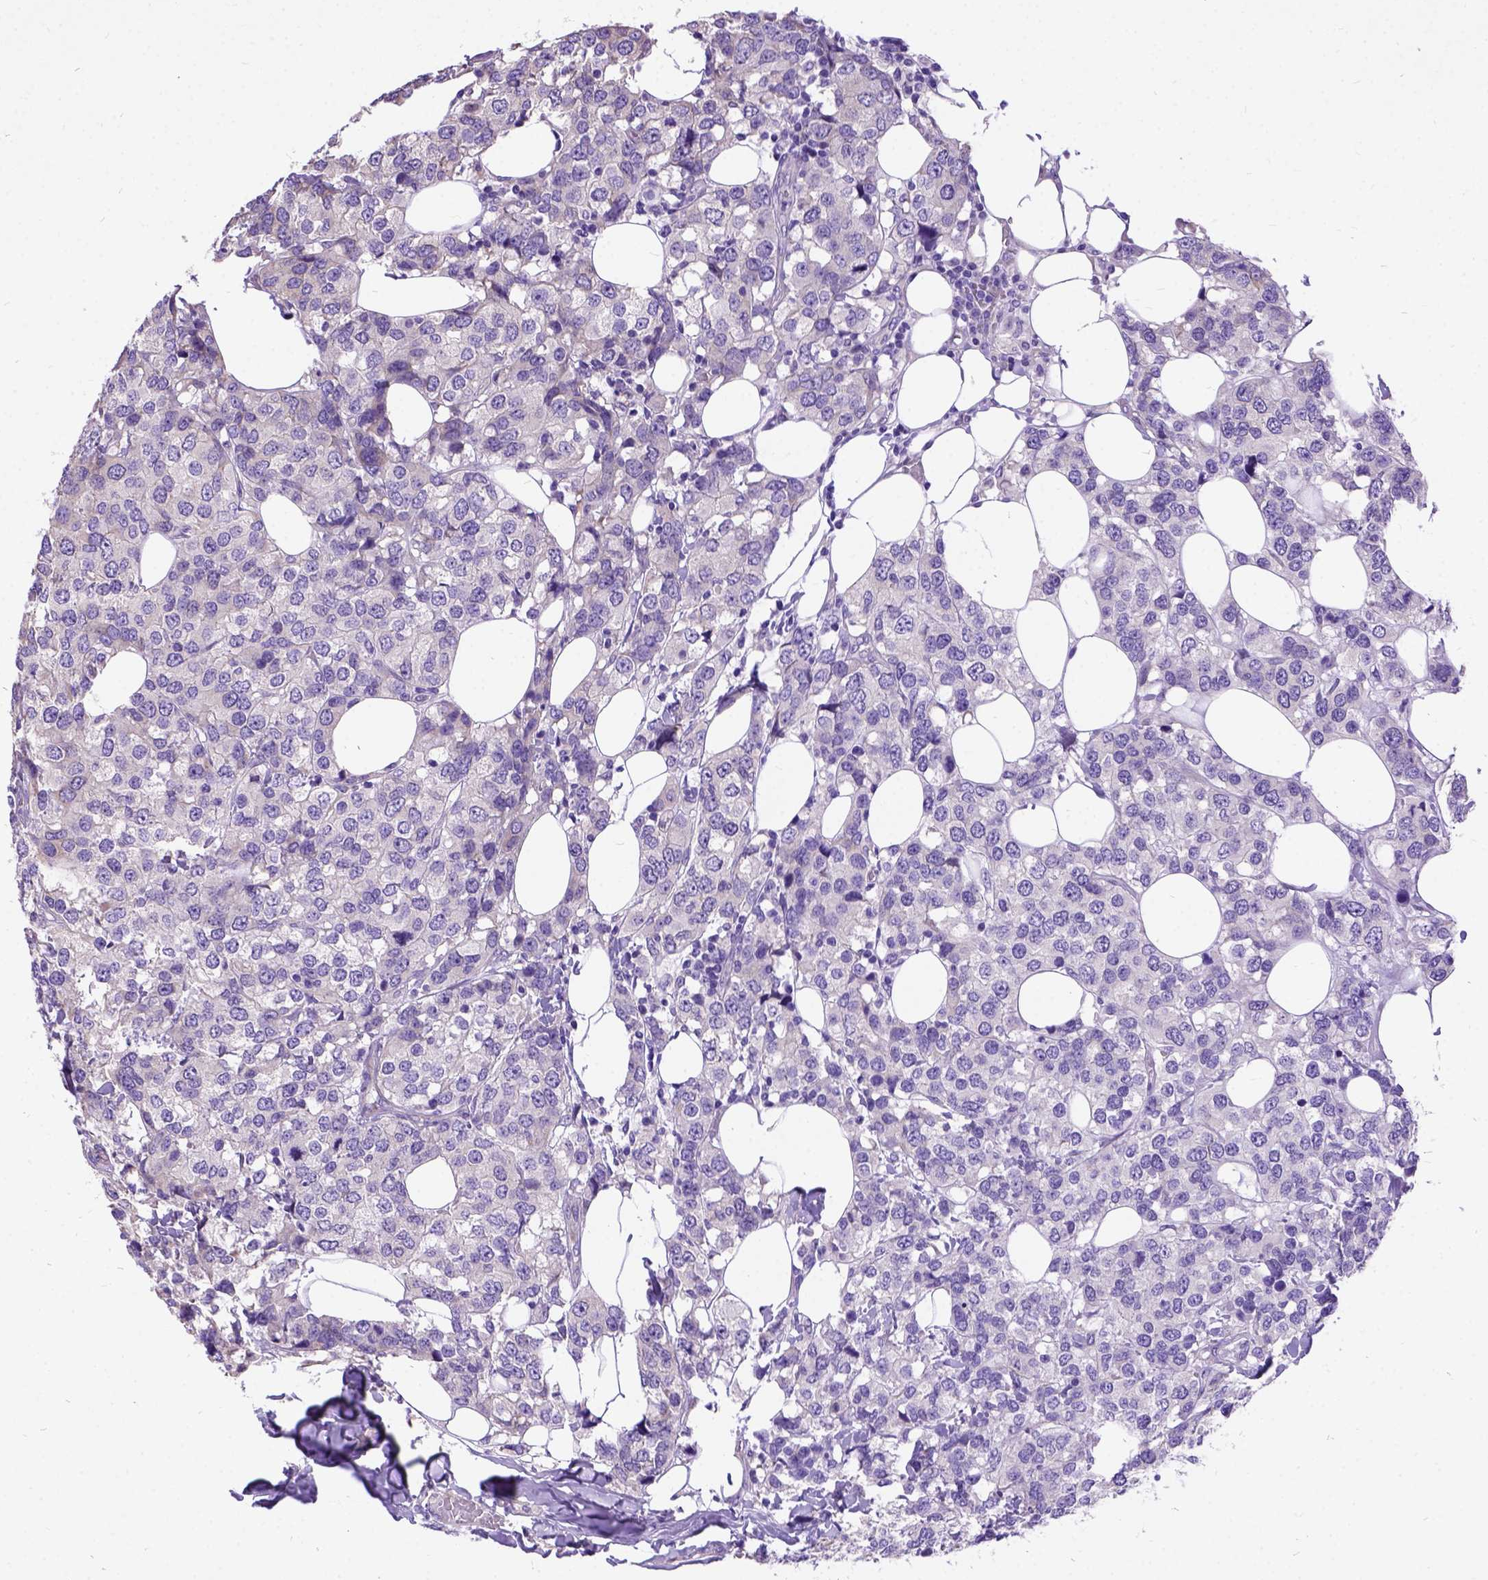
{"staining": {"intensity": "negative", "quantity": "none", "location": "none"}, "tissue": "breast cancer", "cell_type": "Tumor cells", "image_type": "cancer", "snomed": [{"axis": "morphology", "description": "Lobular carcinoma"}, {"axis": "topography", "description": "Breast"}], "caption": "High magnification brightfield microscopy of breast cancer stained with DAB (brown) and counterstained with hematoxylin (blue): tumor cells show no significant positivity.", "gene": "CFAP54", "patient": {"sex": "female", "age": 59}}